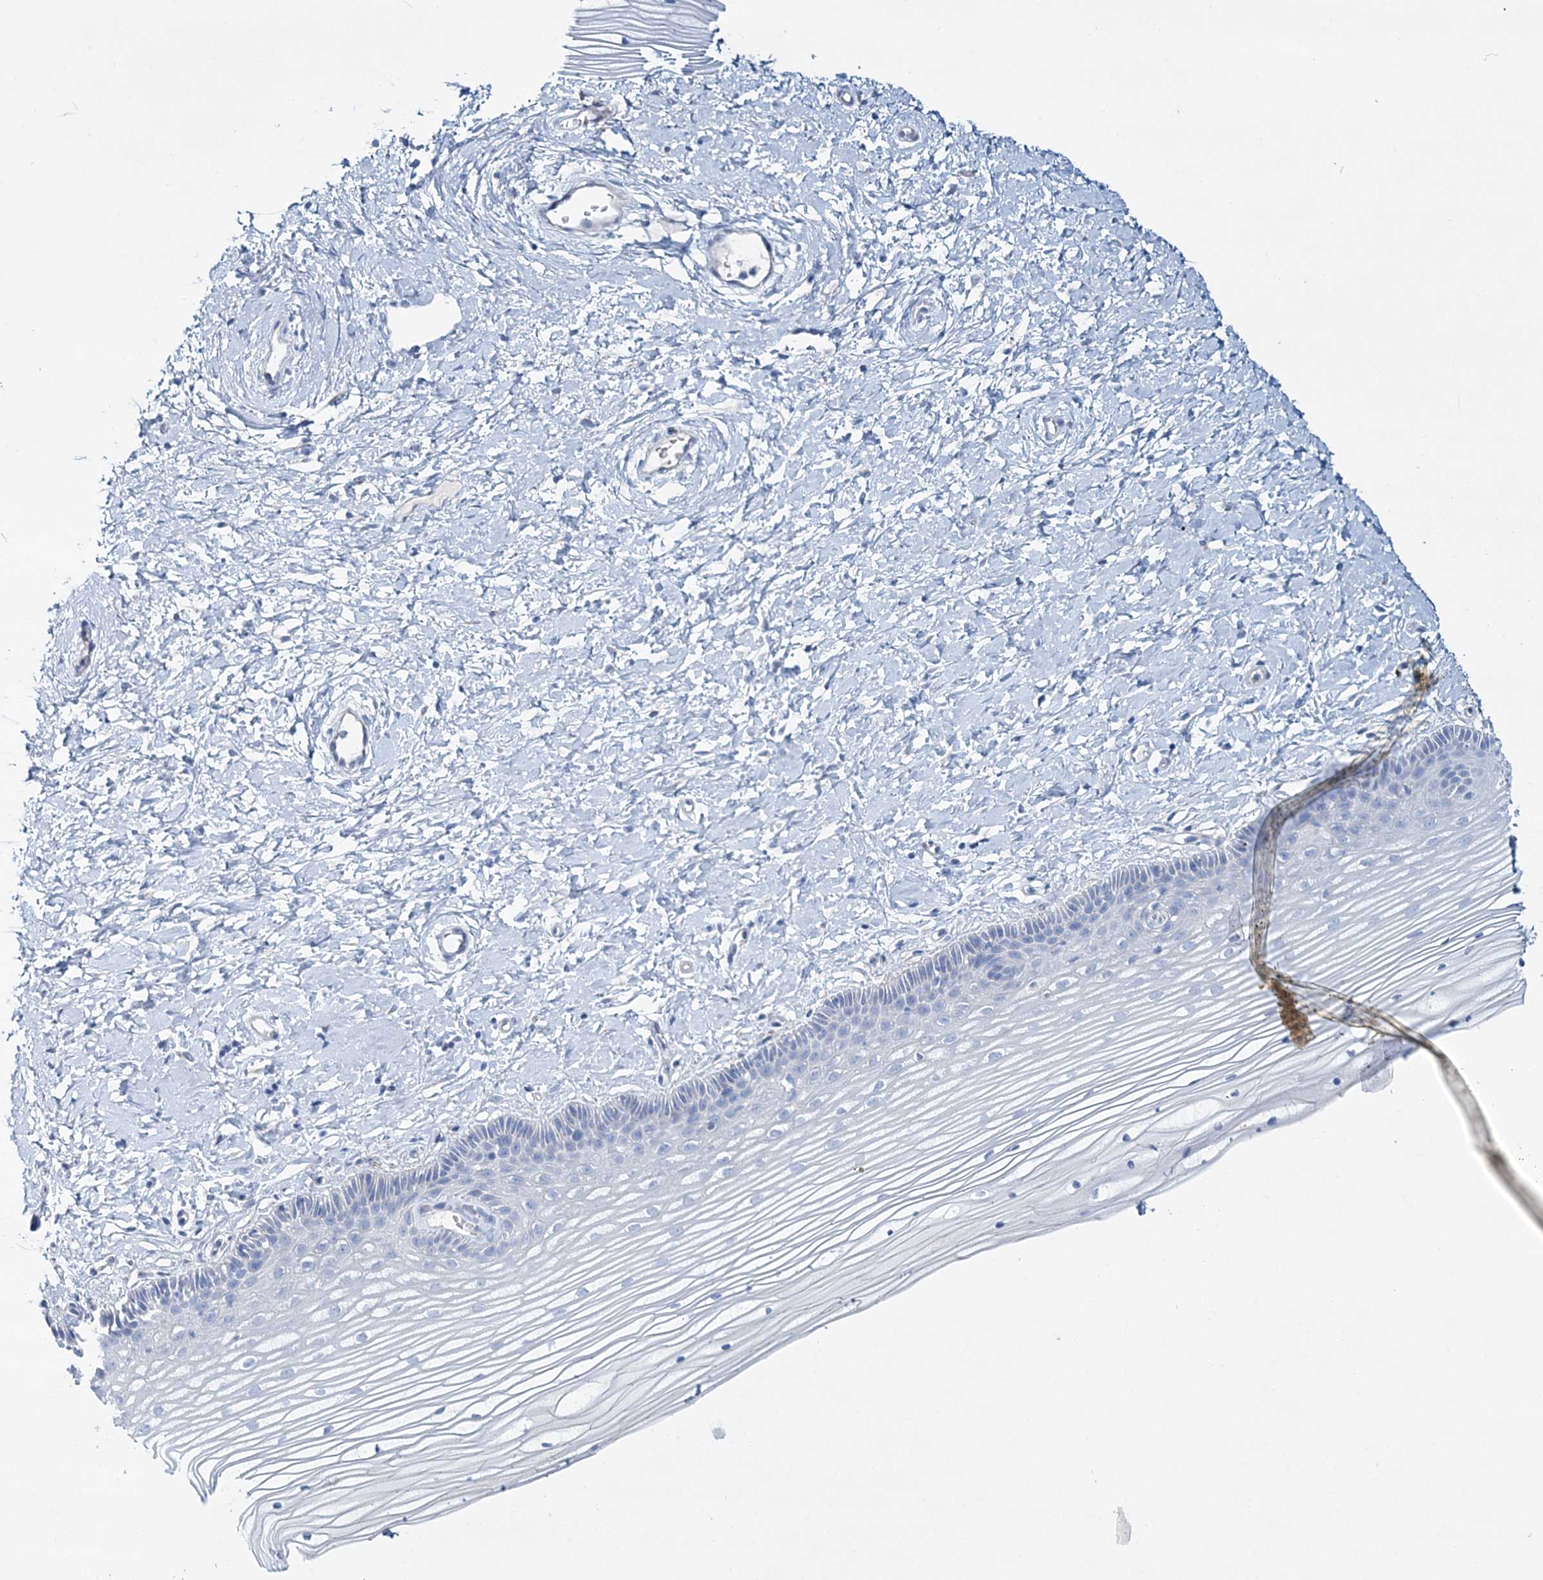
{"staining": {"intensity": "negative", "quantity": "none", "location": "none"}, "tissue": "vagina", "cell_type": "Squamous epithelial cells", "image_type": "normal", "snomed": [{"axis": "morphology", "description": "Normal tissue, NOS"}, {"axis": "topography", "description": "Vagina"}, {"axis": "topography", "description": "Cervix"}], "caption": "A photomicrograph of human vagina is negative for staining in squamous epithelial cells. The staining is performed using DAB (3,3'-diaminobenzidine) brown chromogen with nuclei counter-stained in using hematoxylin.", "gene": "ADGRL1", "patient": {"sex": "female", "age": 40}}